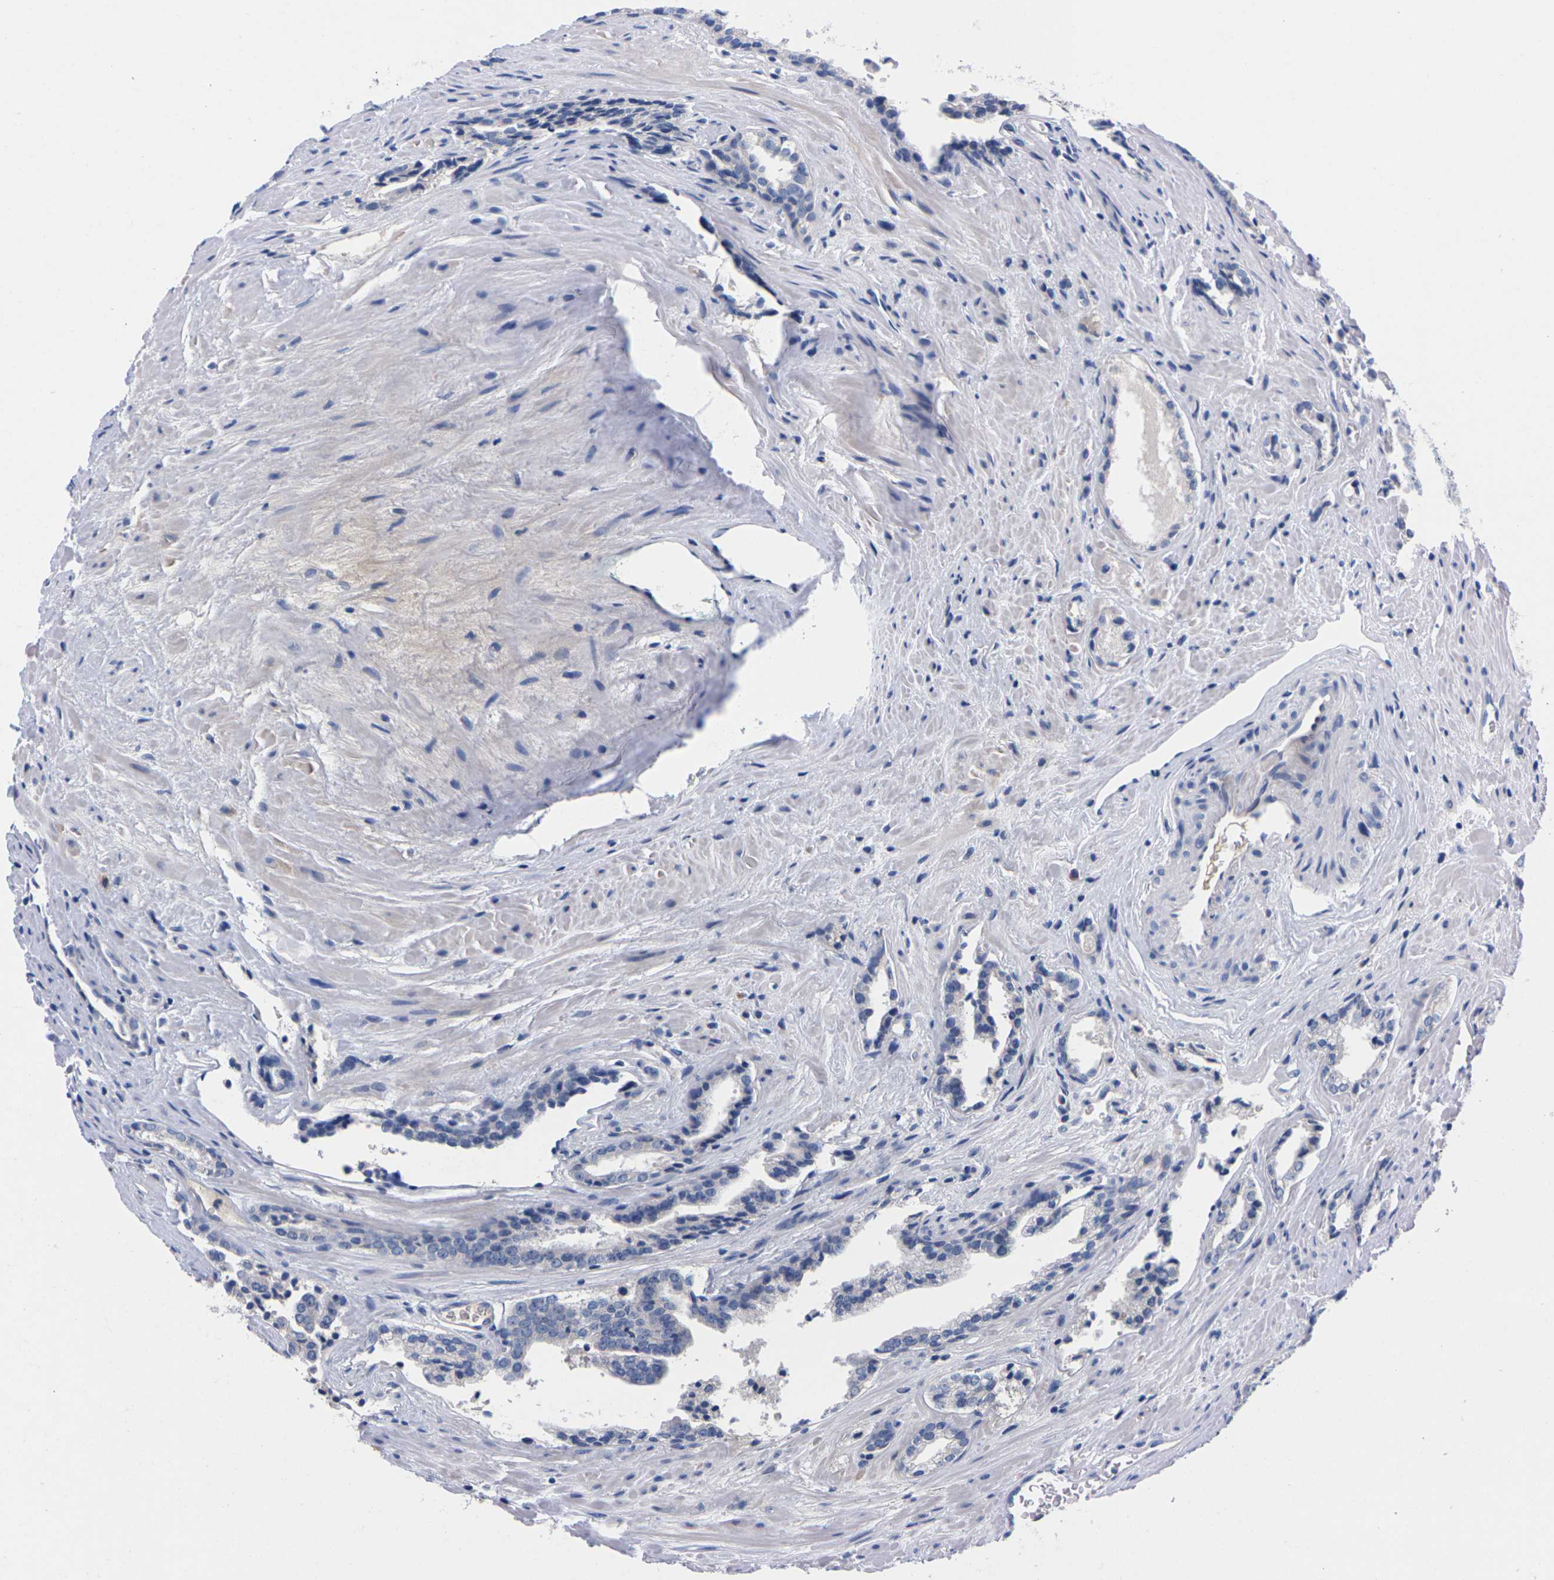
{"staining": {"intensity": "negative", "quantity": "none", "location": "none"}, "tissue": "prostate cancer", "cell_type": "Tumor cells", "image_type": "cancer", "snomed": [{"axis": "morphology", "description": "Adenocarcinoma, Low grade"}, {"axis": "topography", "description": "Prostate"}], "caption": "Human prostate cancer stained for a protein using IHC reveals no expression in tumor cells.", "gene": "FAM210A", "patient": {"sex": "male", "age": 60}}